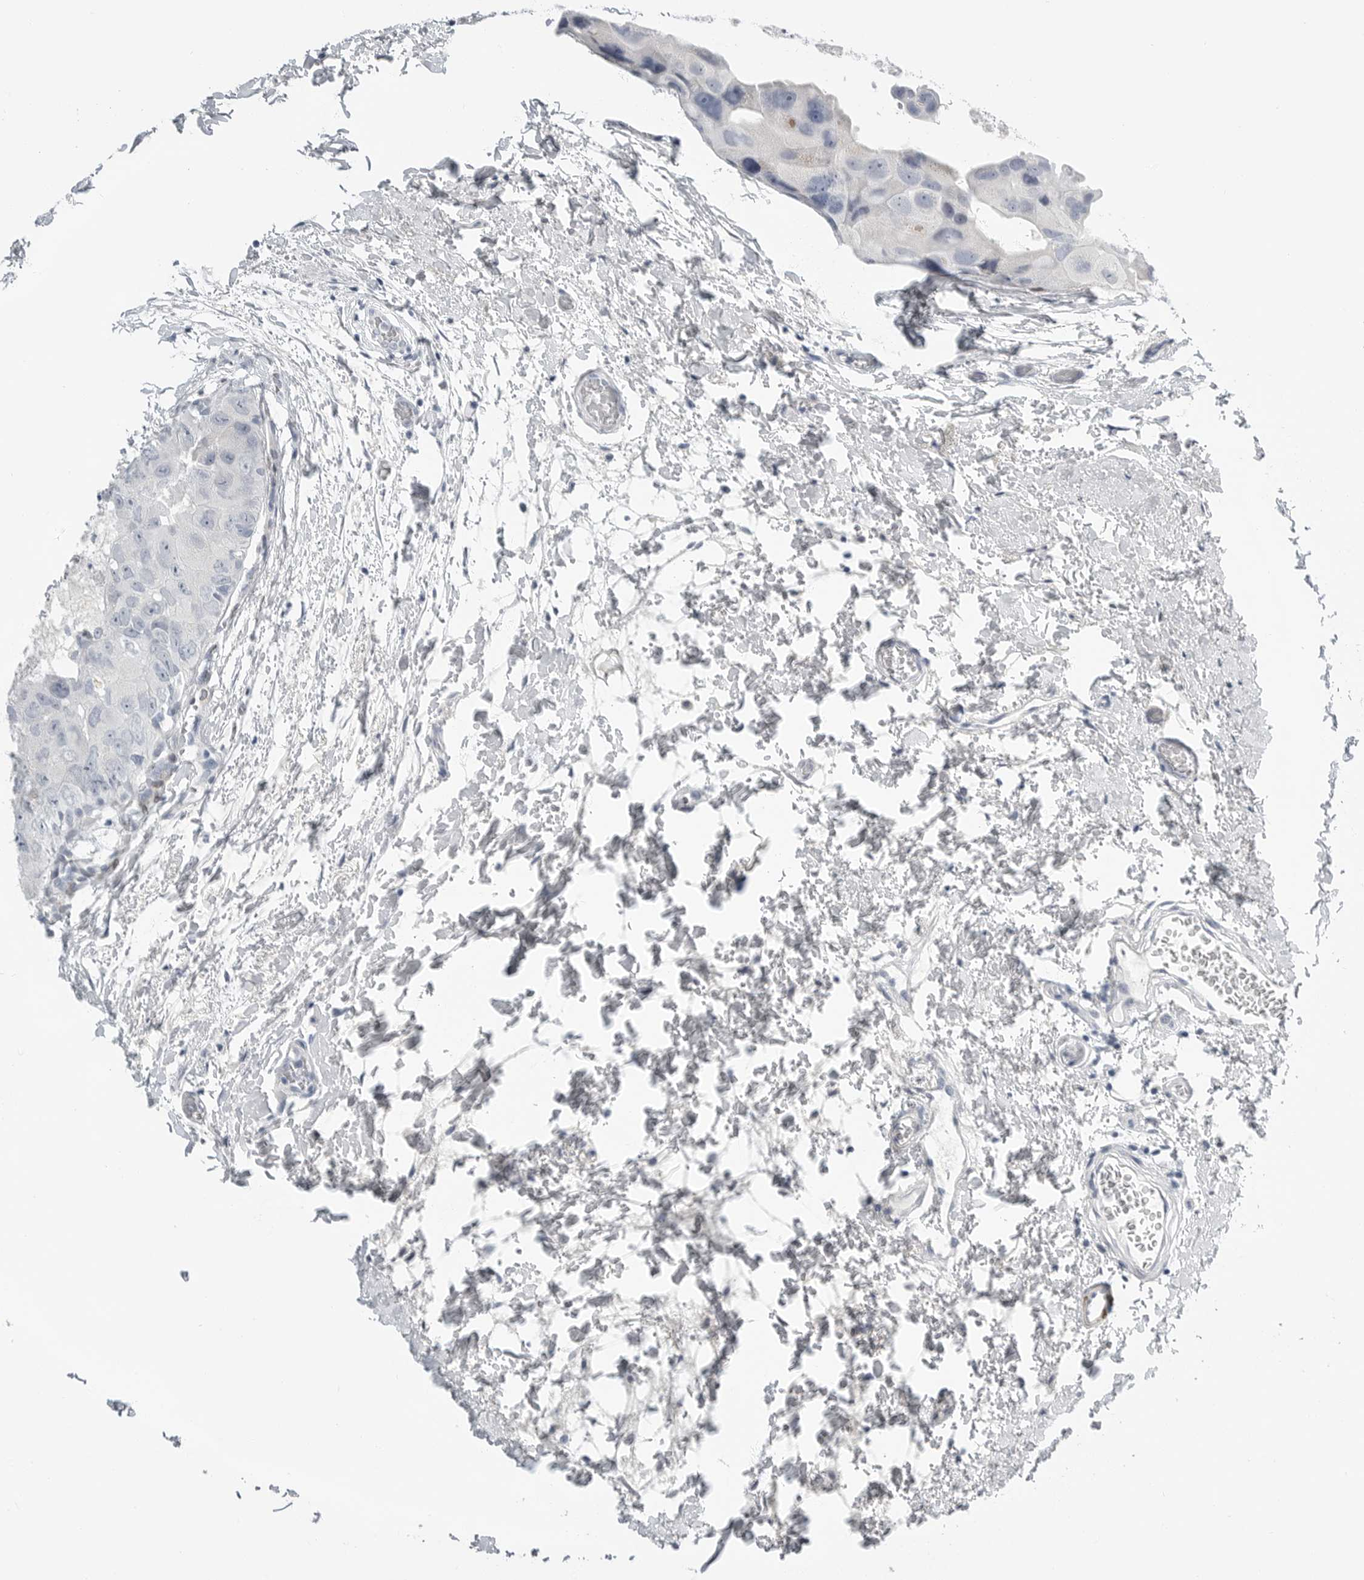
{"staining": {"intensity": "negative", "quantity": "none", "location": "none"}, "tissue": "breast cancer", "cell_type": "Tumor cells", "image_type": "cancer", "snomed": [{"axis": "morphology", "description": "Duct carcinoma"}, {"axis": "topography", "description": "Breast"}], "caption": "Protein analysis of breast infiltrating ductal carcinoma exhibits no significant expression in tumor cells.", "gene": "PLN", "patient": {"sex": "female", "age": 62}}